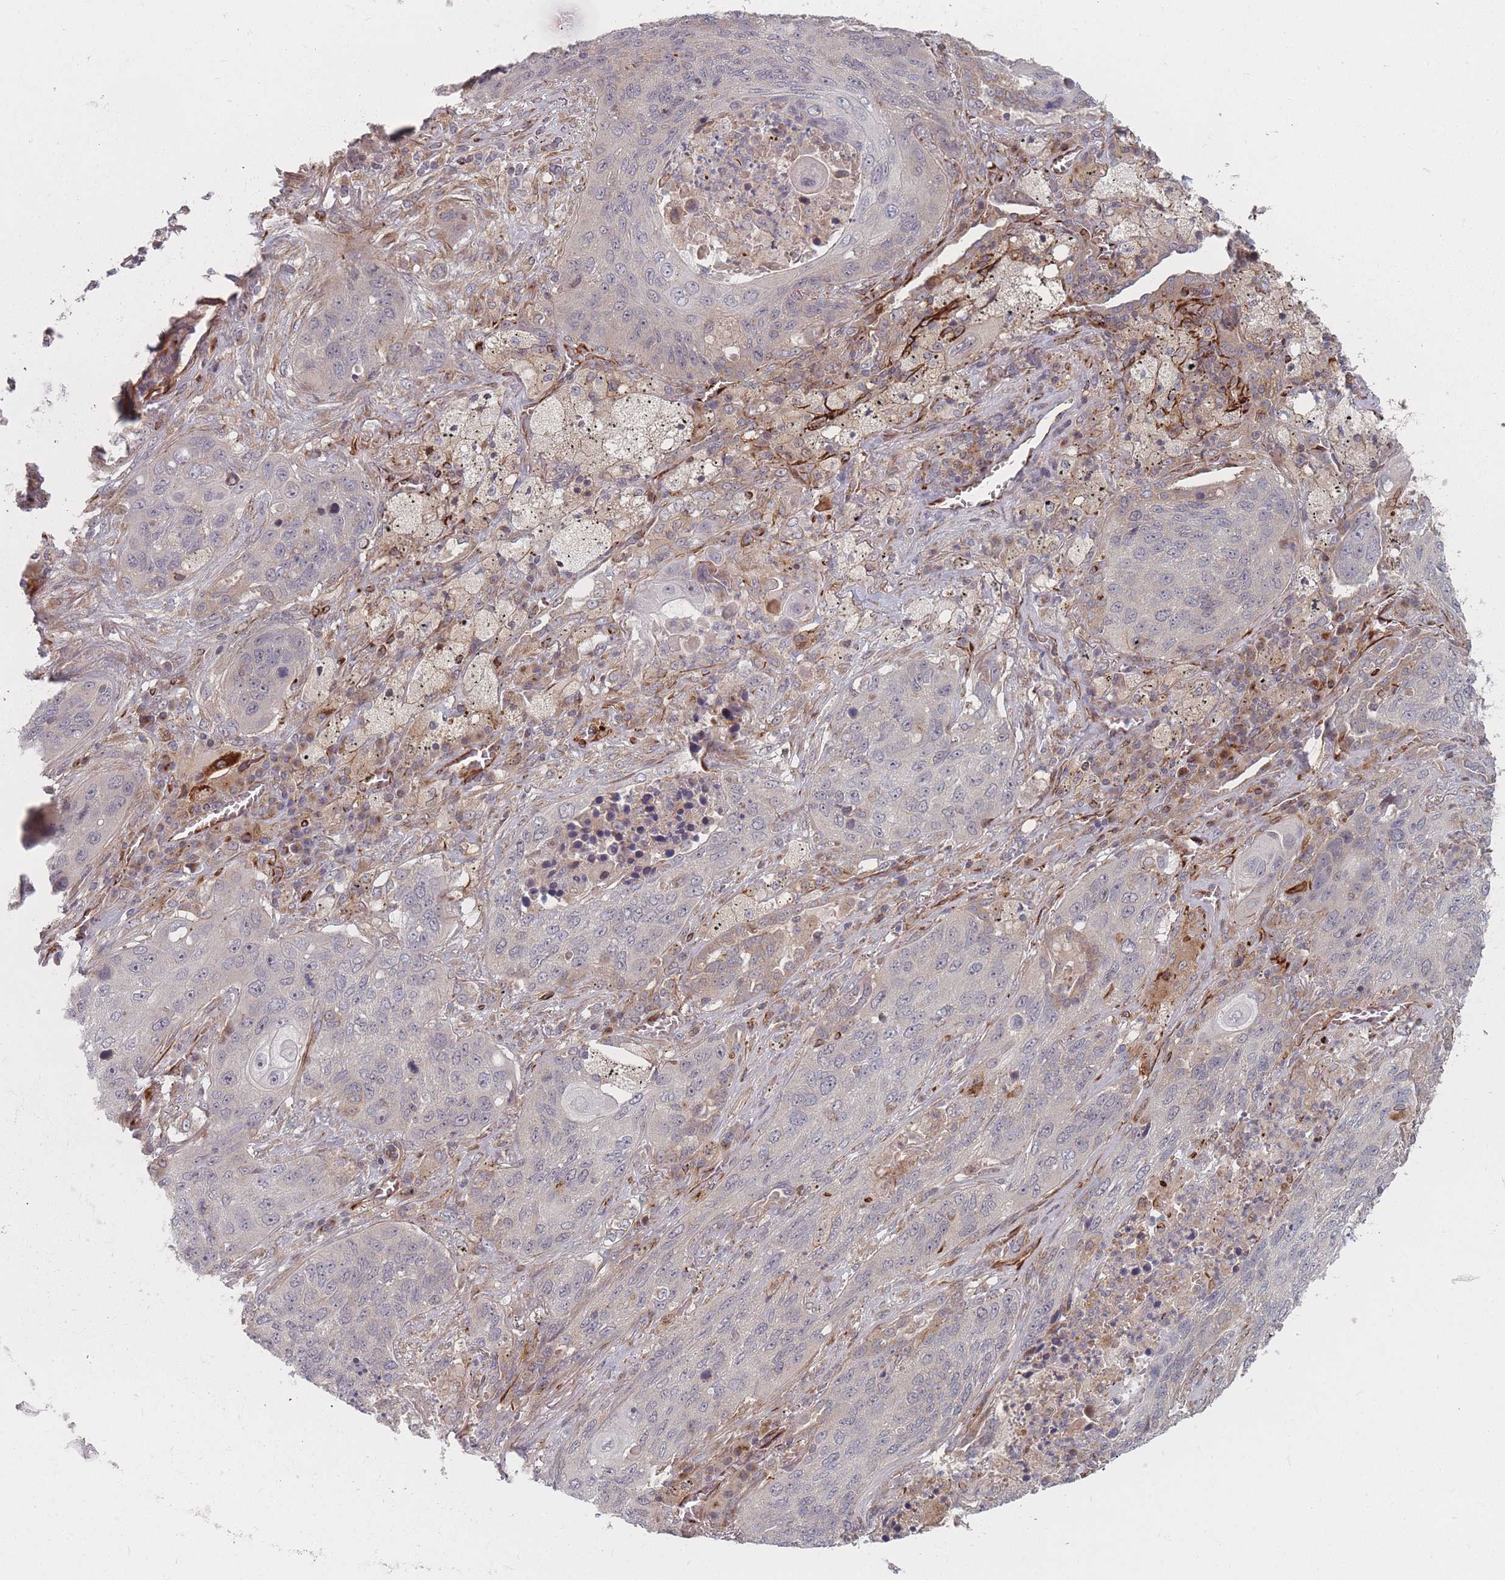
{"staining": {"intensity": "negative", "quantity": "none", "location": "none"}, "tissue": "lung cancer", "cell_type": "Tumor cells", "image_type": "cancer", "snomed": [{"axis": "morphology", "description": "Squamous cell carcinoma, NOS"}, {"axis": "topography", "description": "Lung"}], "caption": "Protein analysis of lung squamous cell carcinoma displays no significant positivity in tumor cells.", "gene": "EEF1AKMT2", "patient": {"sex": "female", "age": 63}}